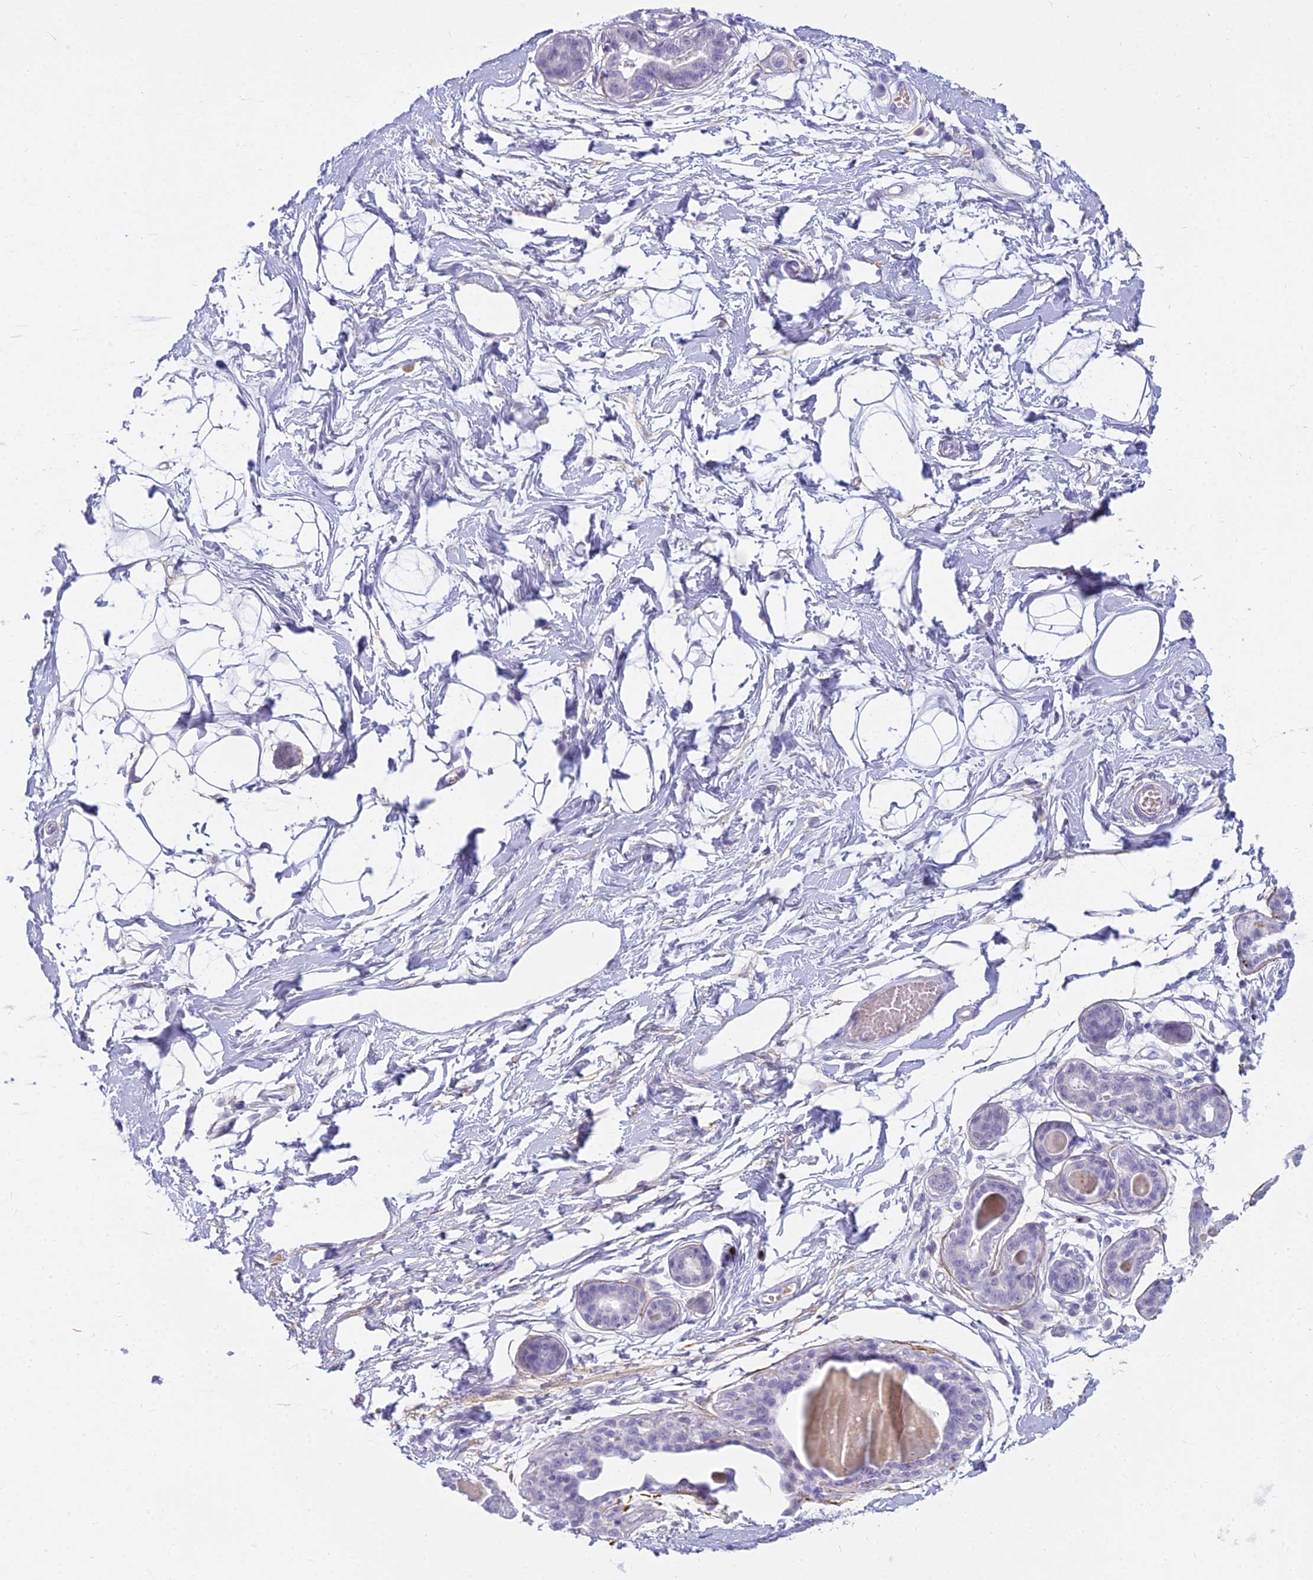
{"staining": {"intensity": "negative", "quantity": "none", "location": "none"}, "tissue": "breast", "cell_type": "Adipocytes", "image_type": "normal", "snomed": [{"axis": "morphology", "description": "Normal tissue, NOS"}, {"axis": "topography", "description": "Breast"}], "caption": "Immunohistochemistry micrograph of benign breast stained for a protein (brown), which reveals no expression in adipocytes. (Stains: DAB immunohistochemistry (IHC) with hematoxylin counter stain, Microscopy: brightfield microscopy at high magnification).", "gene": "OSTN", "patient": {"sex": "female", "age": 45}}